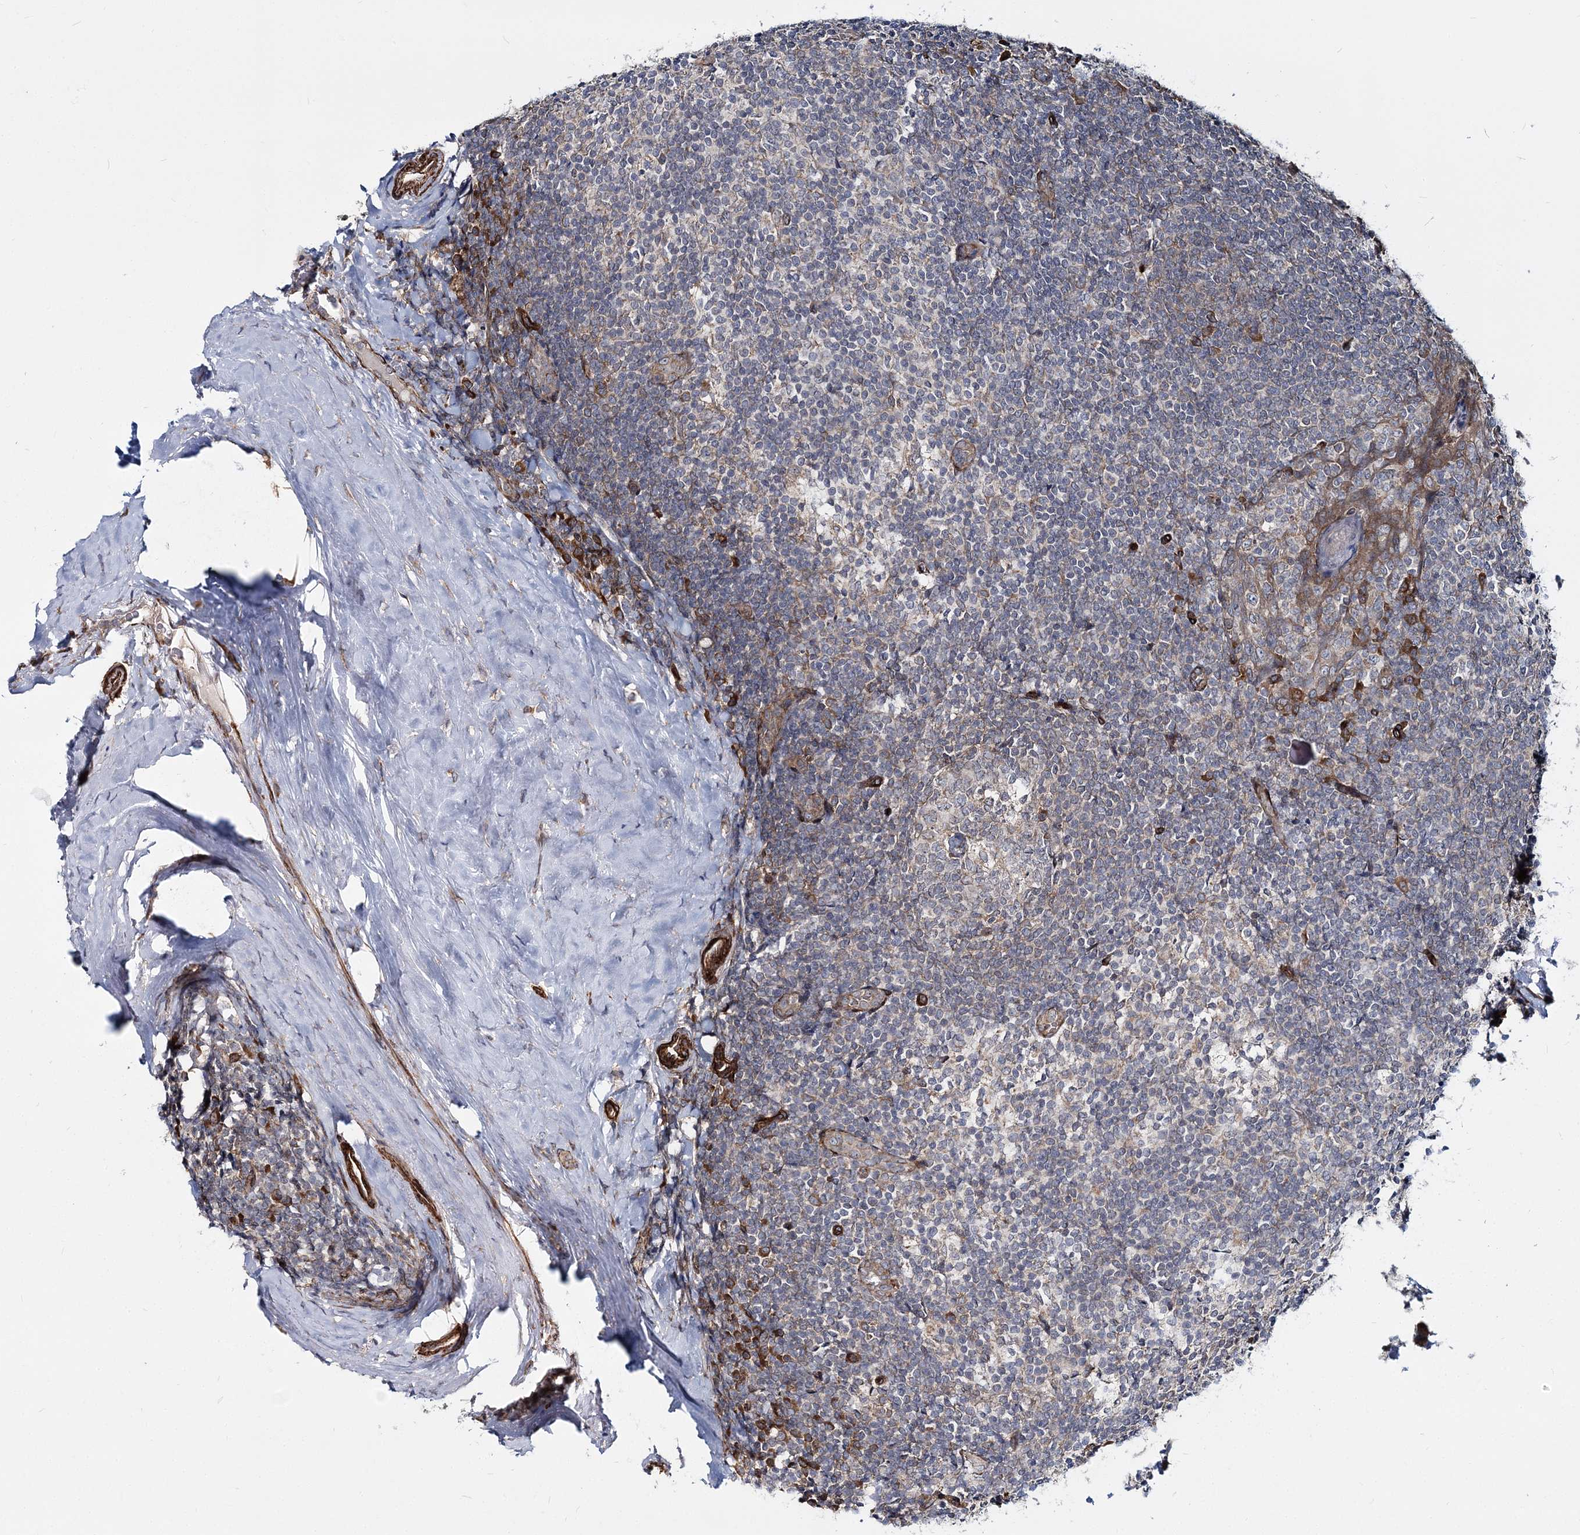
{"staining": {"intensity": "negative", "quantity": "none", "location": "none"}, "tissue": "tonsil", "cell_type": "Germinal center cells", "image_type": "normal", "snomed": [{"axis": "morphology", "description": "Normal tissue, NOS"}, {"axis": "topography", "description": "Tonsil"}], "caption": "This photomicrograph is of benign tonsil stained with IHC to label a protein in brown with the nuclei are counter-stained blue. There is no expression in germinal center cells. (DAB (3,3'-diaminobenzidine) immunohistochemistry, high magnification).", "gene": "NBAS", "patient": {"sex": "male", "age": 37}}